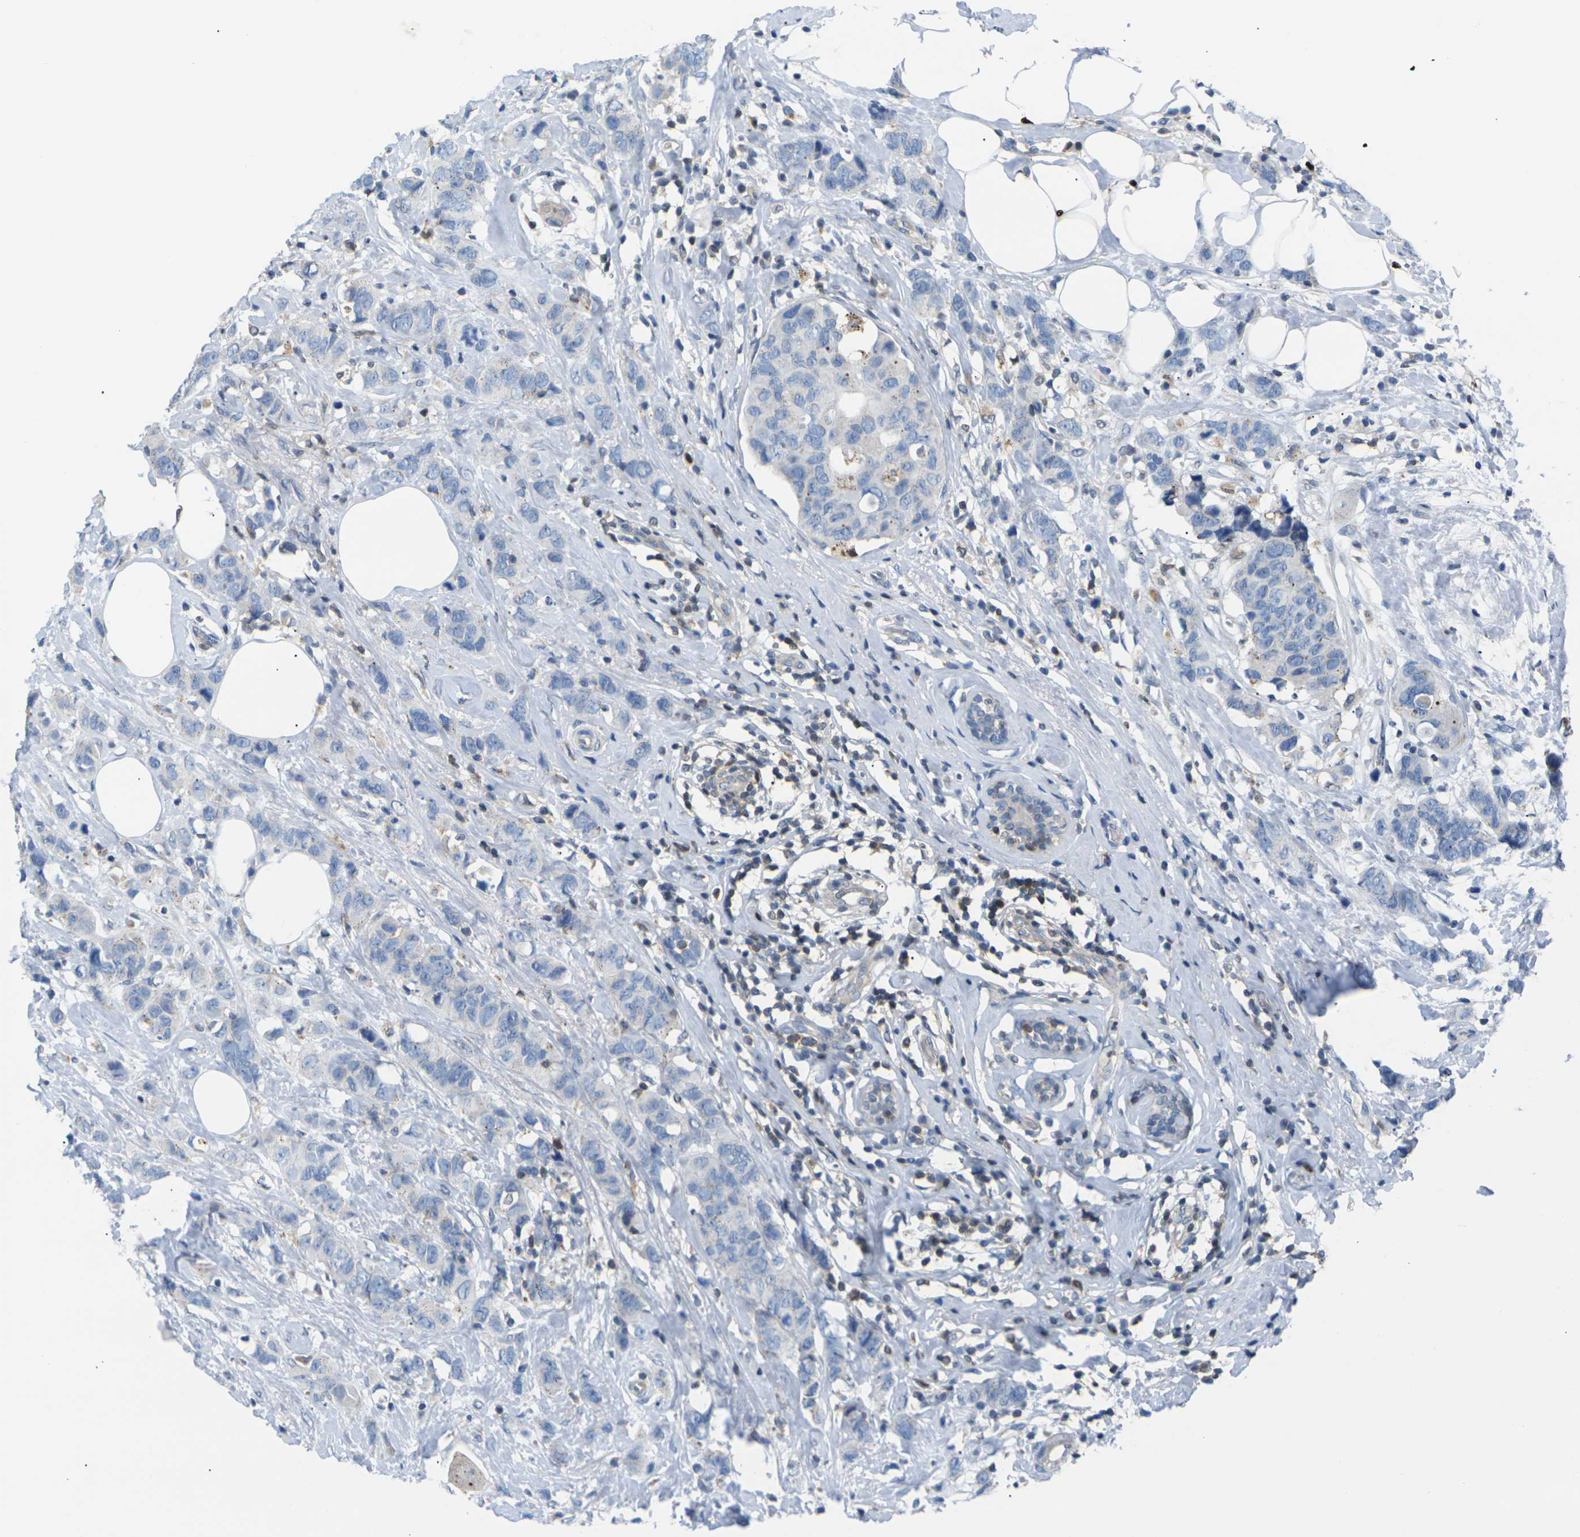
{"staining": {"intensity": "moderate", "quantity": "<25%", "location": "cytoplasmic/membranous"}, "tissue": "breast cancer", "cell_type": "Tumor cells", "image_type": "cancer", "snomed": [{"axis": "morphology", "description": "Normal tissue, NOS"}, {"axis": "morphology", "description": "Duct carcinoma"}, {"axis": "topography", "description": "Breast"}], "caption": "Tumor cells exhibit low levels of moderate cytoplasmic/membranous staining in approximately <25% of cells in human breast intraductal carcinoma.", "gene": "RPS6KA3", "patient": {"sex": "female", "age": 50}}